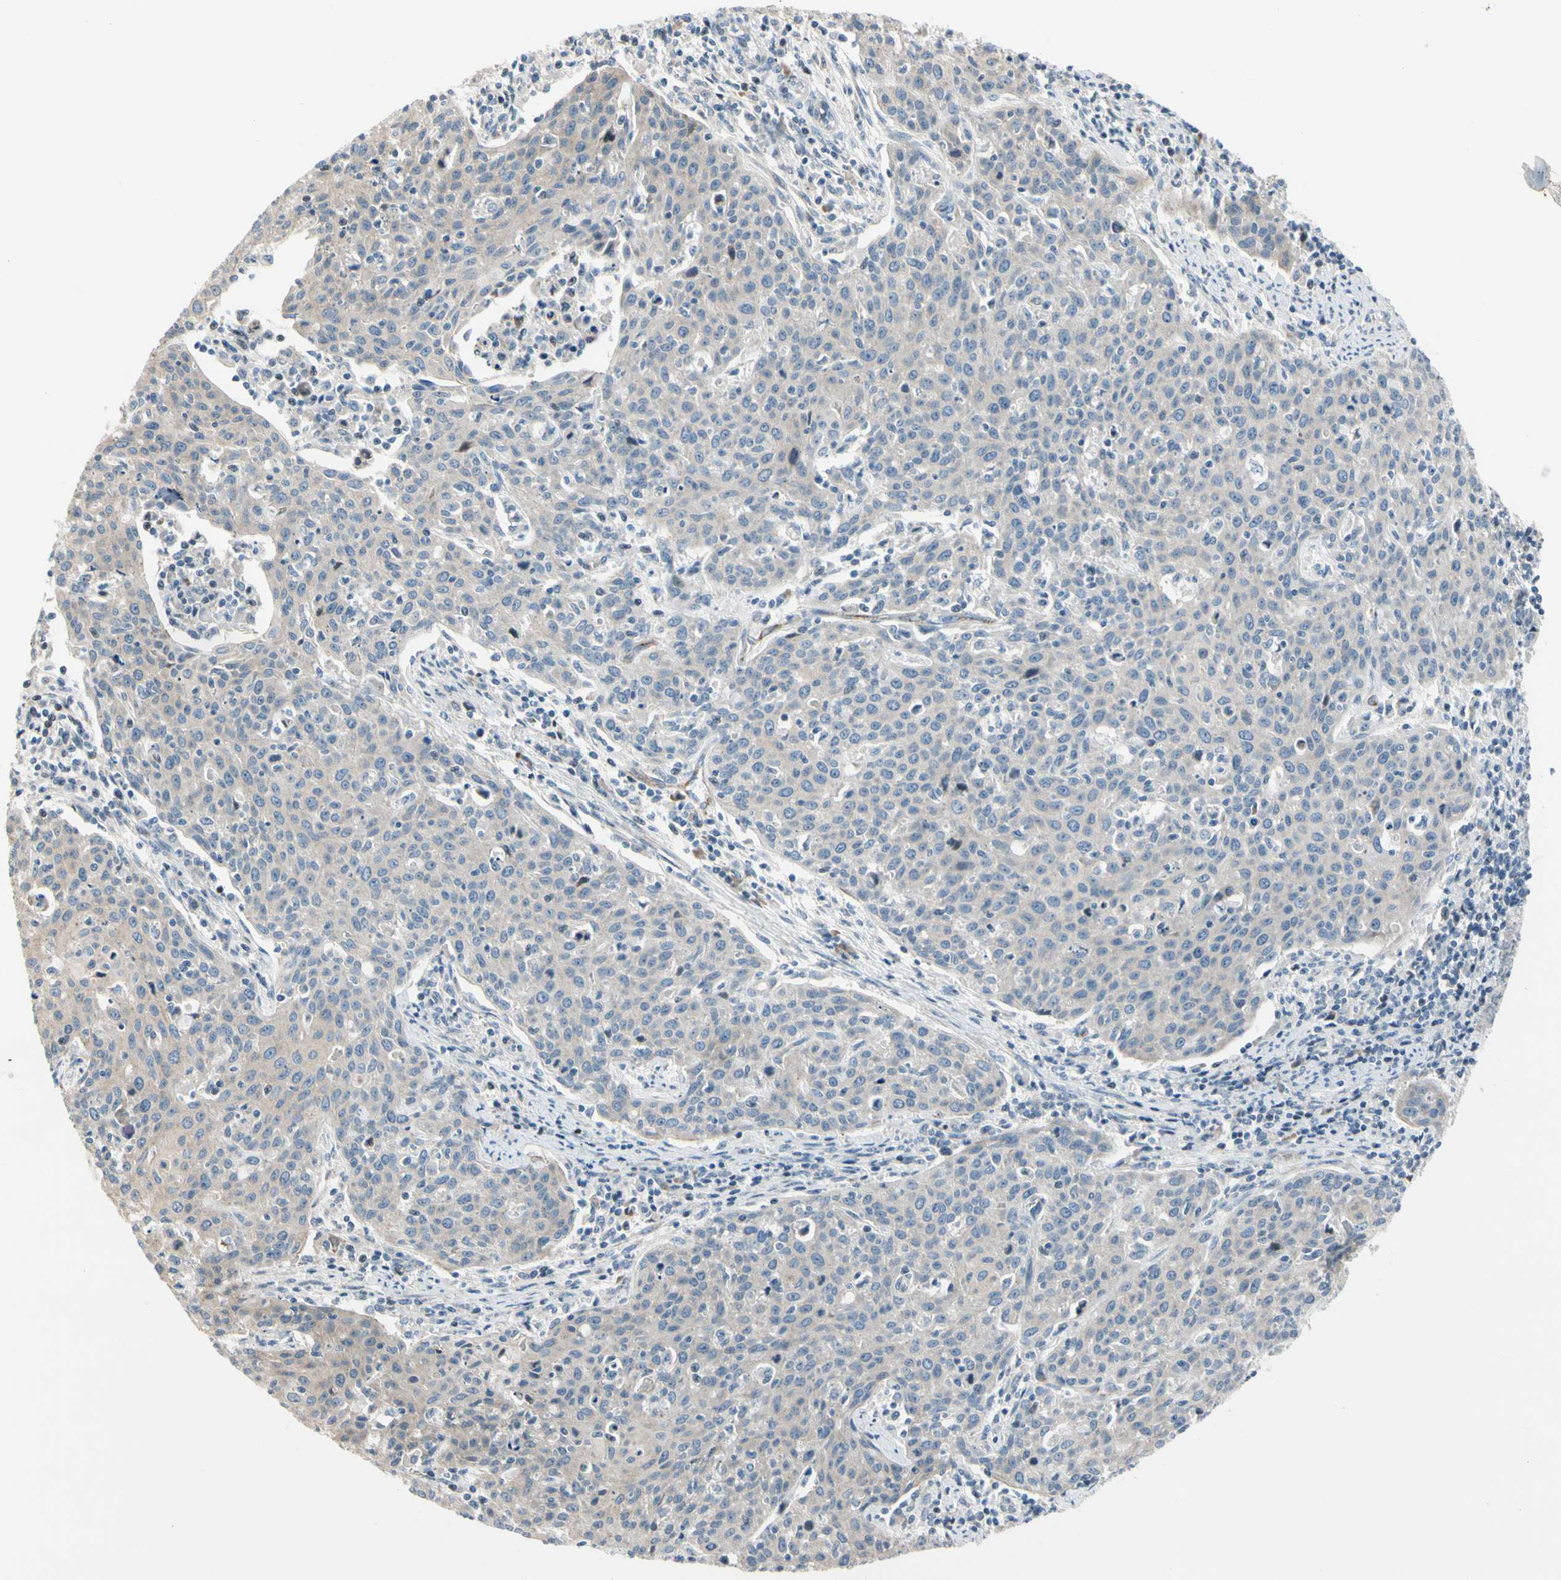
{"staining": {"intensity": "weak", "quantity": "<25%", "location": "nuclear"}, "tissue": "cervical cancer", "cell_type": "Tumor cells", "image_type": "cancer", "snomed": [{"axis": "morphology", "description": "Squamous cell carcinoma, NOS"}, {"axis": "topography", "description": "Cervix"}], "caption": "The photomicrograph exhibits no staining of tumor cells in cervical squamous cell carcinoma.", "gene": "NPDC1", "patient": {"sex": "female", "age": 38}}